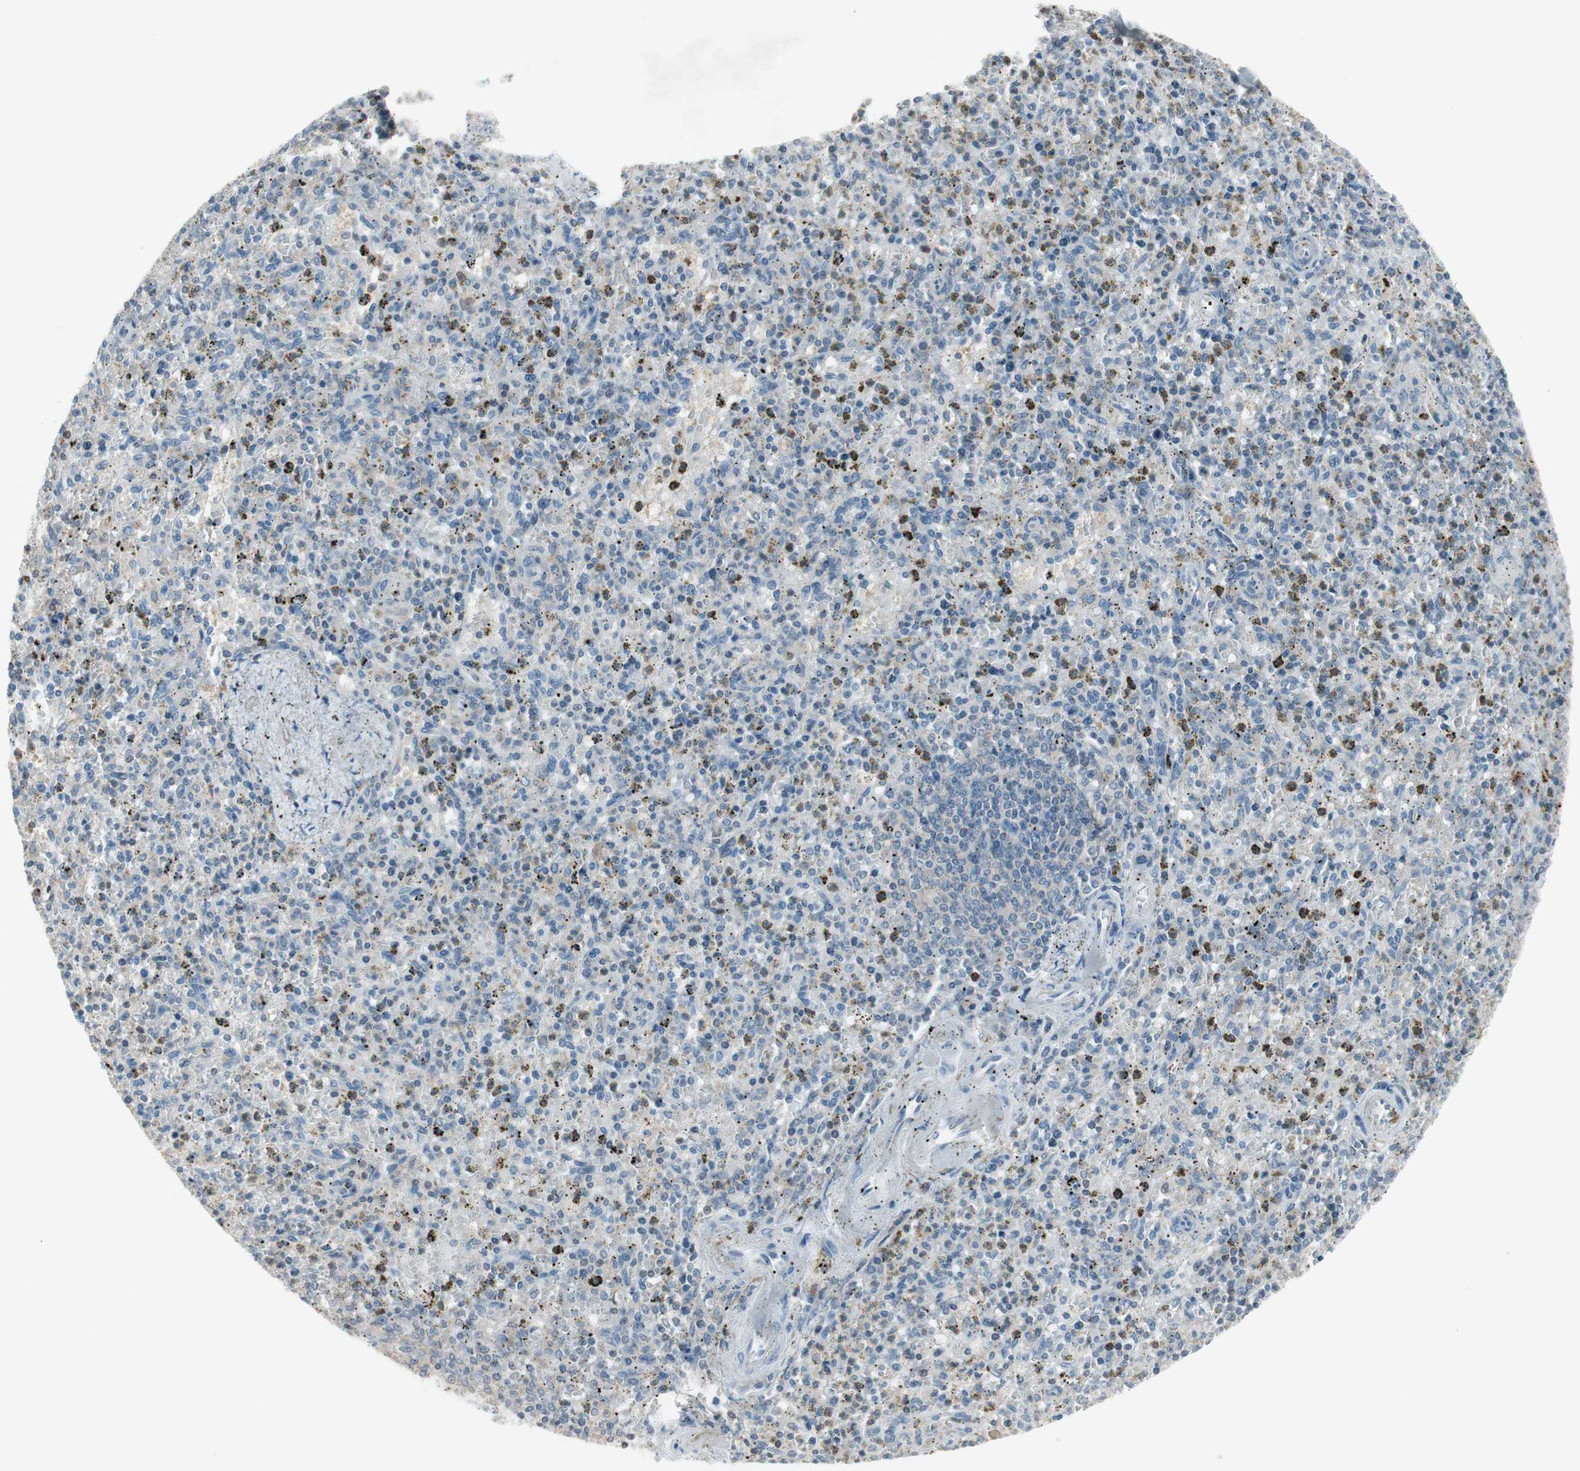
{"staining": {"intensity": "negative", "quantity": "none", "location": "none"}, "tissue": "spleen", "cell_type": "Cells in red pulp", "image_type": "normal", "snomed": [{"axis": "morphology", "description": "Normal tissue, NOS"}, {"axis": "topography", "description": "Spleen"}], "caption": "The IHC image has no significant expression in cells in red pulp of spleen.", "gene": "ARG2", "patient": {"sex": "male", "age": 72}}